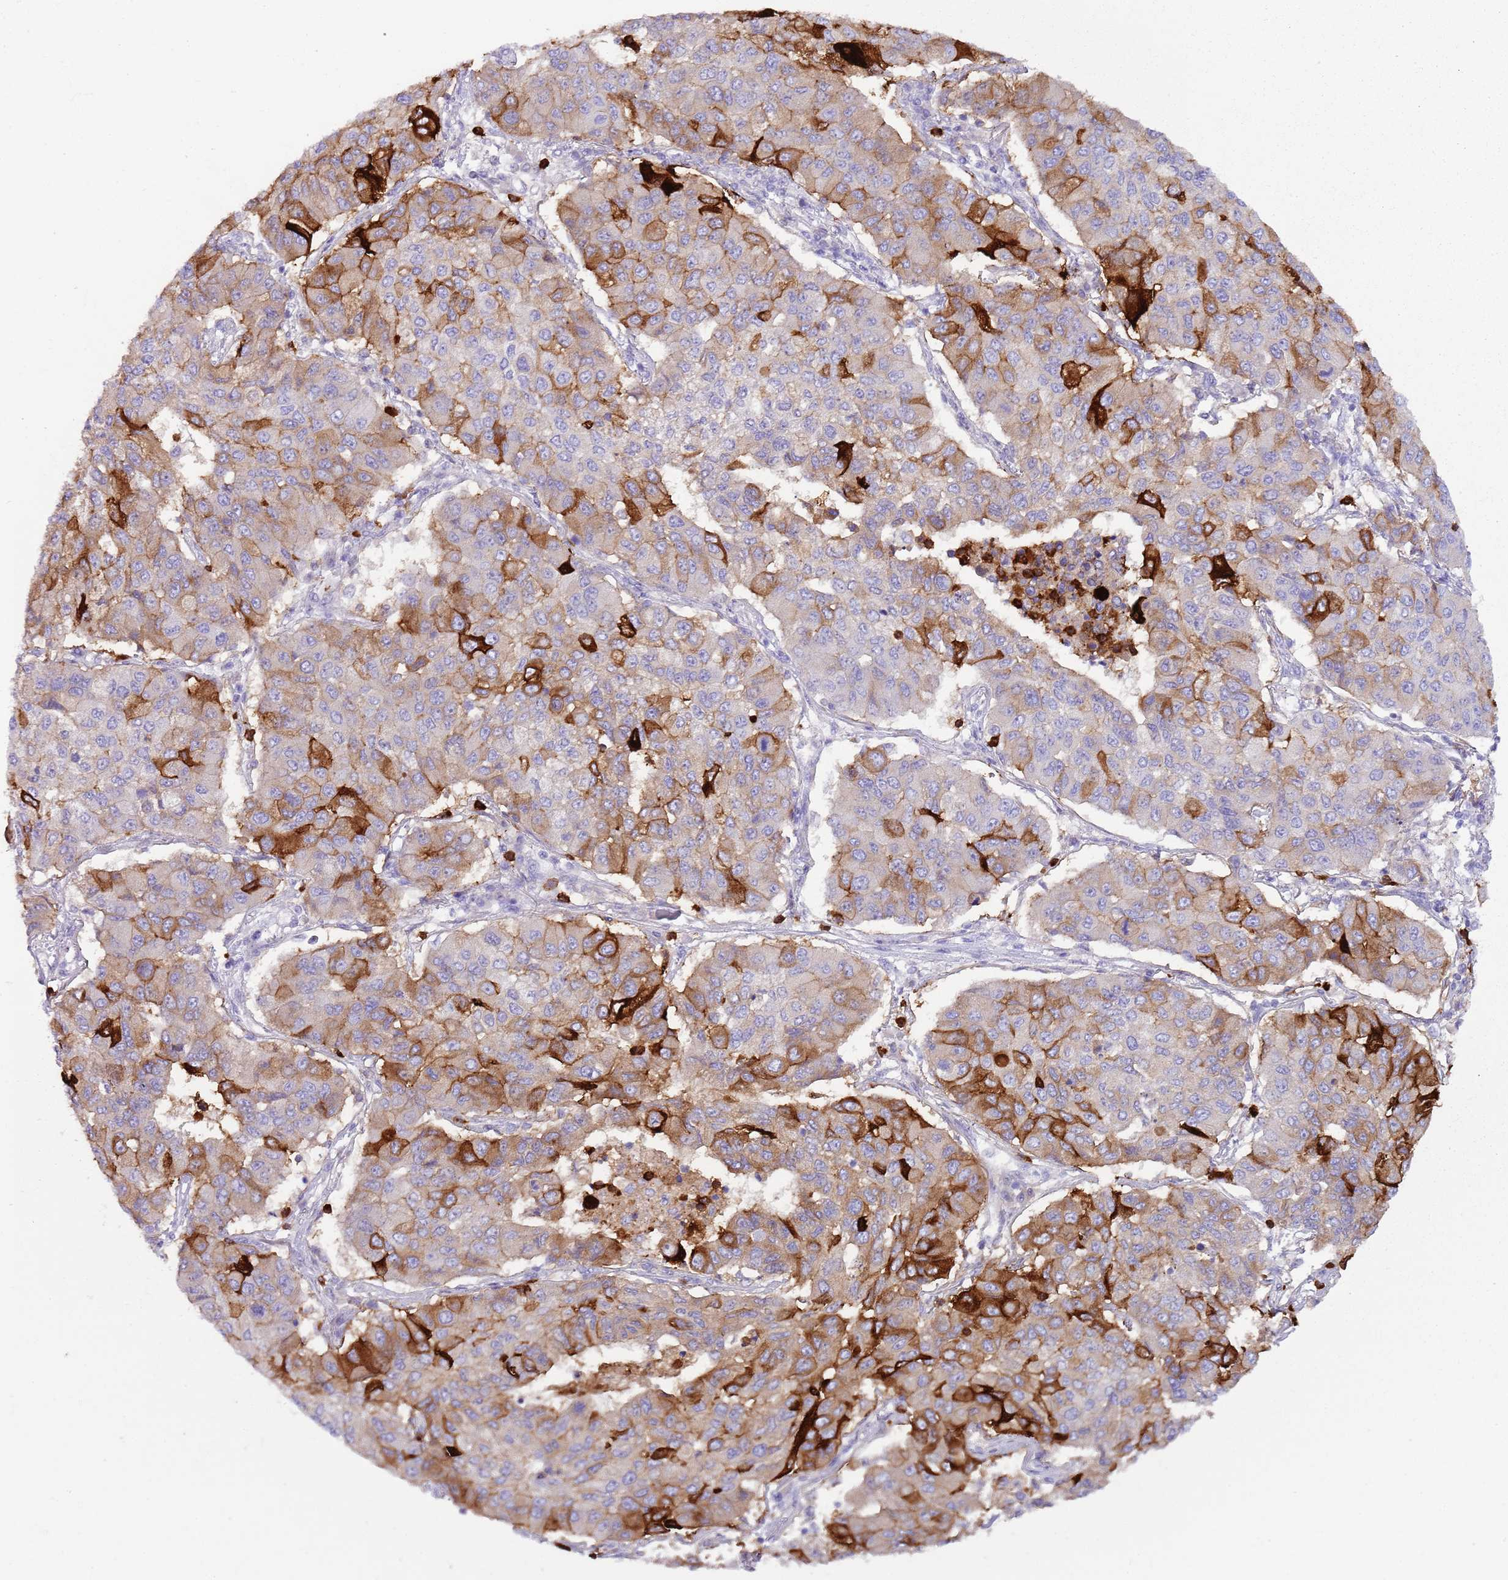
{"staining": {"intensity": "strong", "quantity": "<25%", "location": "cytoplasmic/membranous"}, "tissue": "lung cancer", "cell_type": "Tumor cells", "image_type": "cancer", "snomed": [{"axis": "morphology", "description": "Squamous cell carcinoma, NOS"}, {"axis": "topography", "description": "Lung"}], "caption": "The histopathology image reveals staining of lung cancer, revealing strong cytoplasmic/membranous protein staining (brown color) within tumor cells.", "gene": "CD177", "patient": {"sex": "male", "age": 74}}